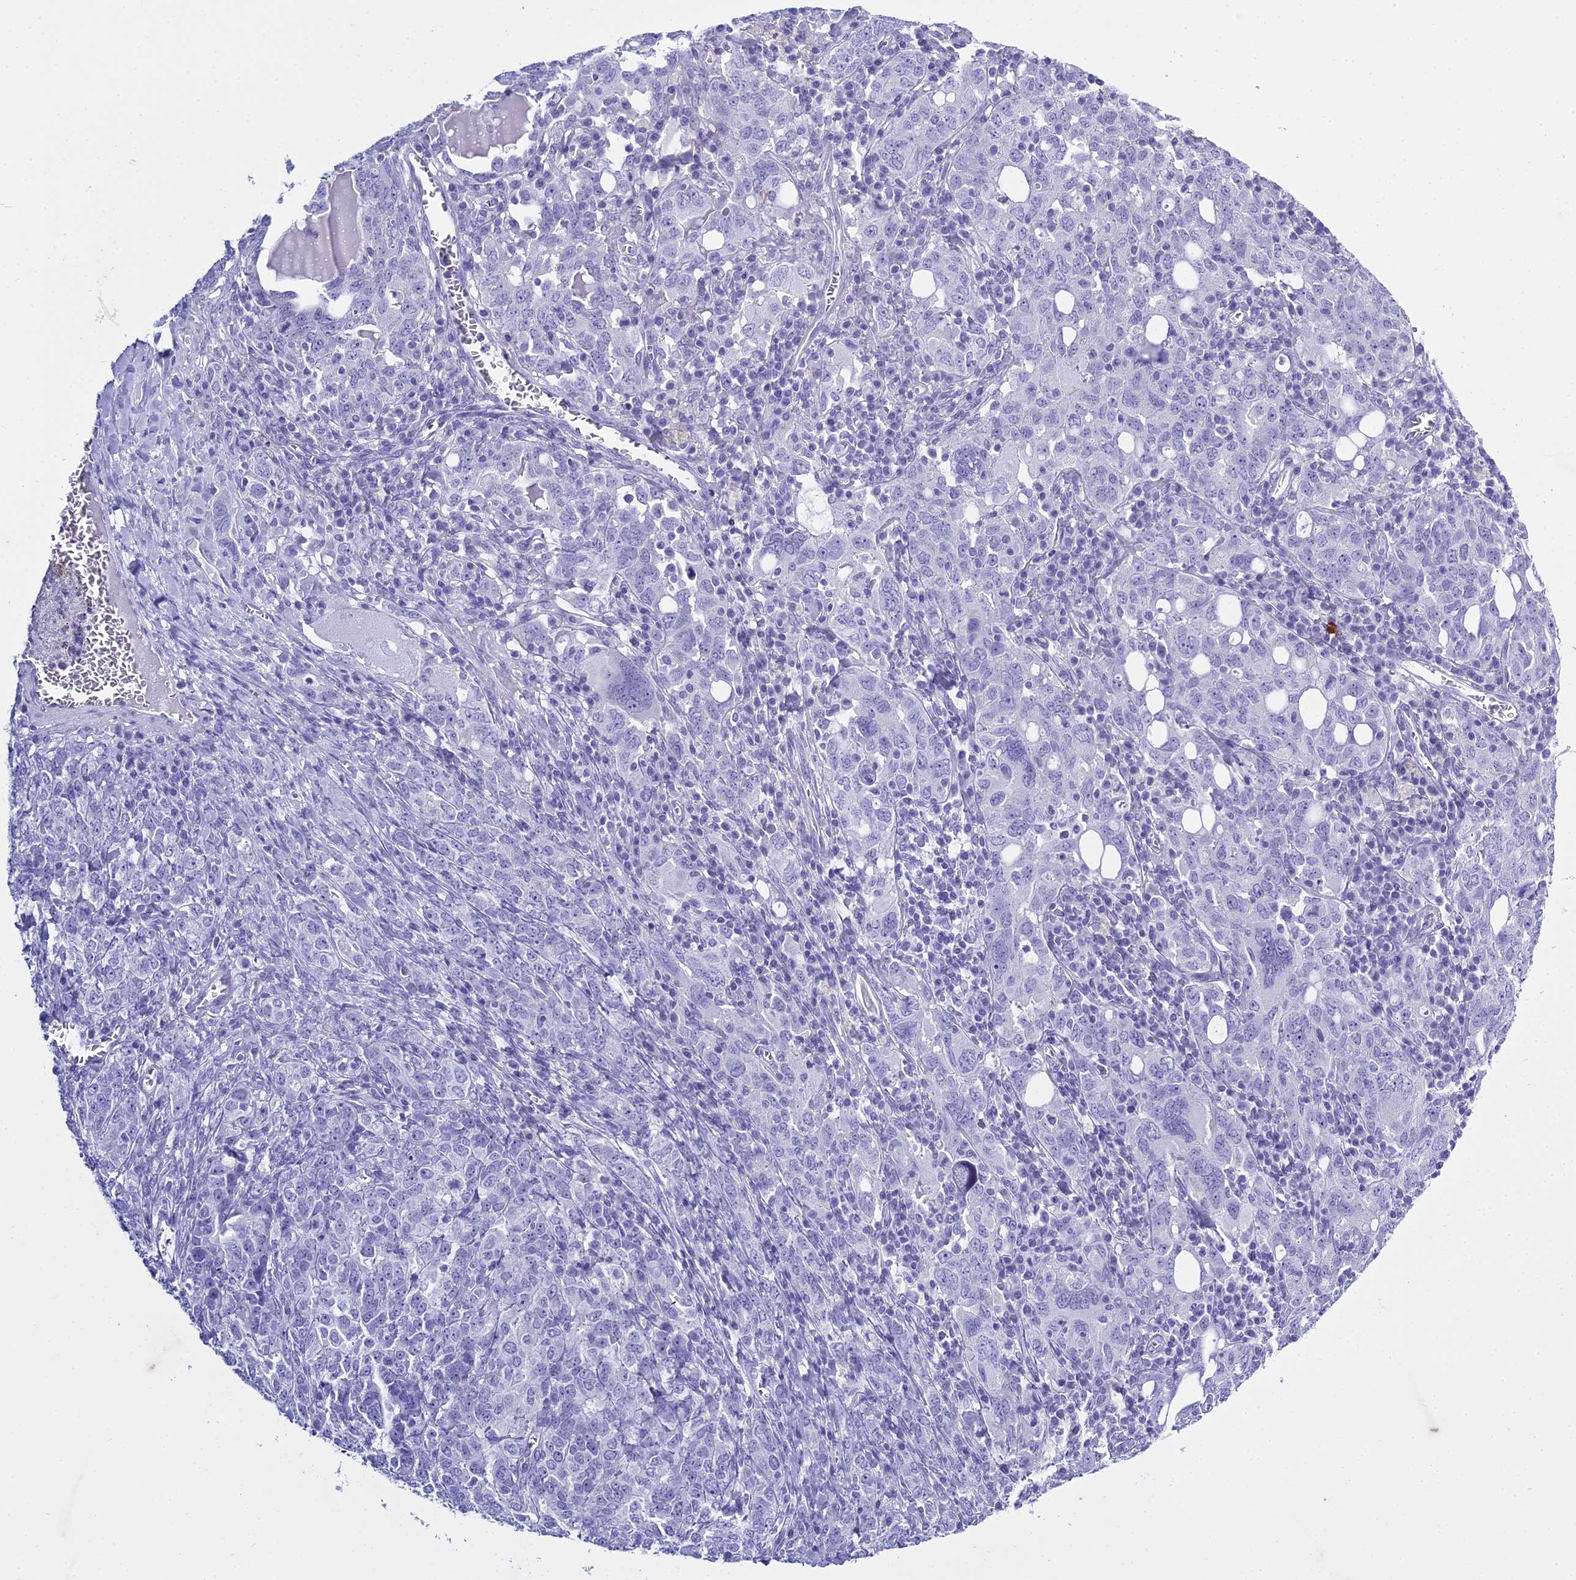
{"staining": {"intensity": "negative", "quantity": "none", "location": "none"}, "tissue": "ovarian cancer", "cell_type": "Tumor cells", "image_type": "cancer", "snomed": [{"axis": "morphology", "description": "Carcinoma, endometroid"}, {"axis": "topography", "description": "Ovary"}], "caption": "Tumor cells show no significant positivity in endometroid carcinoma (ovarian).", "gene": "HMGB4", "patient": {"sex": "female", "age": 62}}